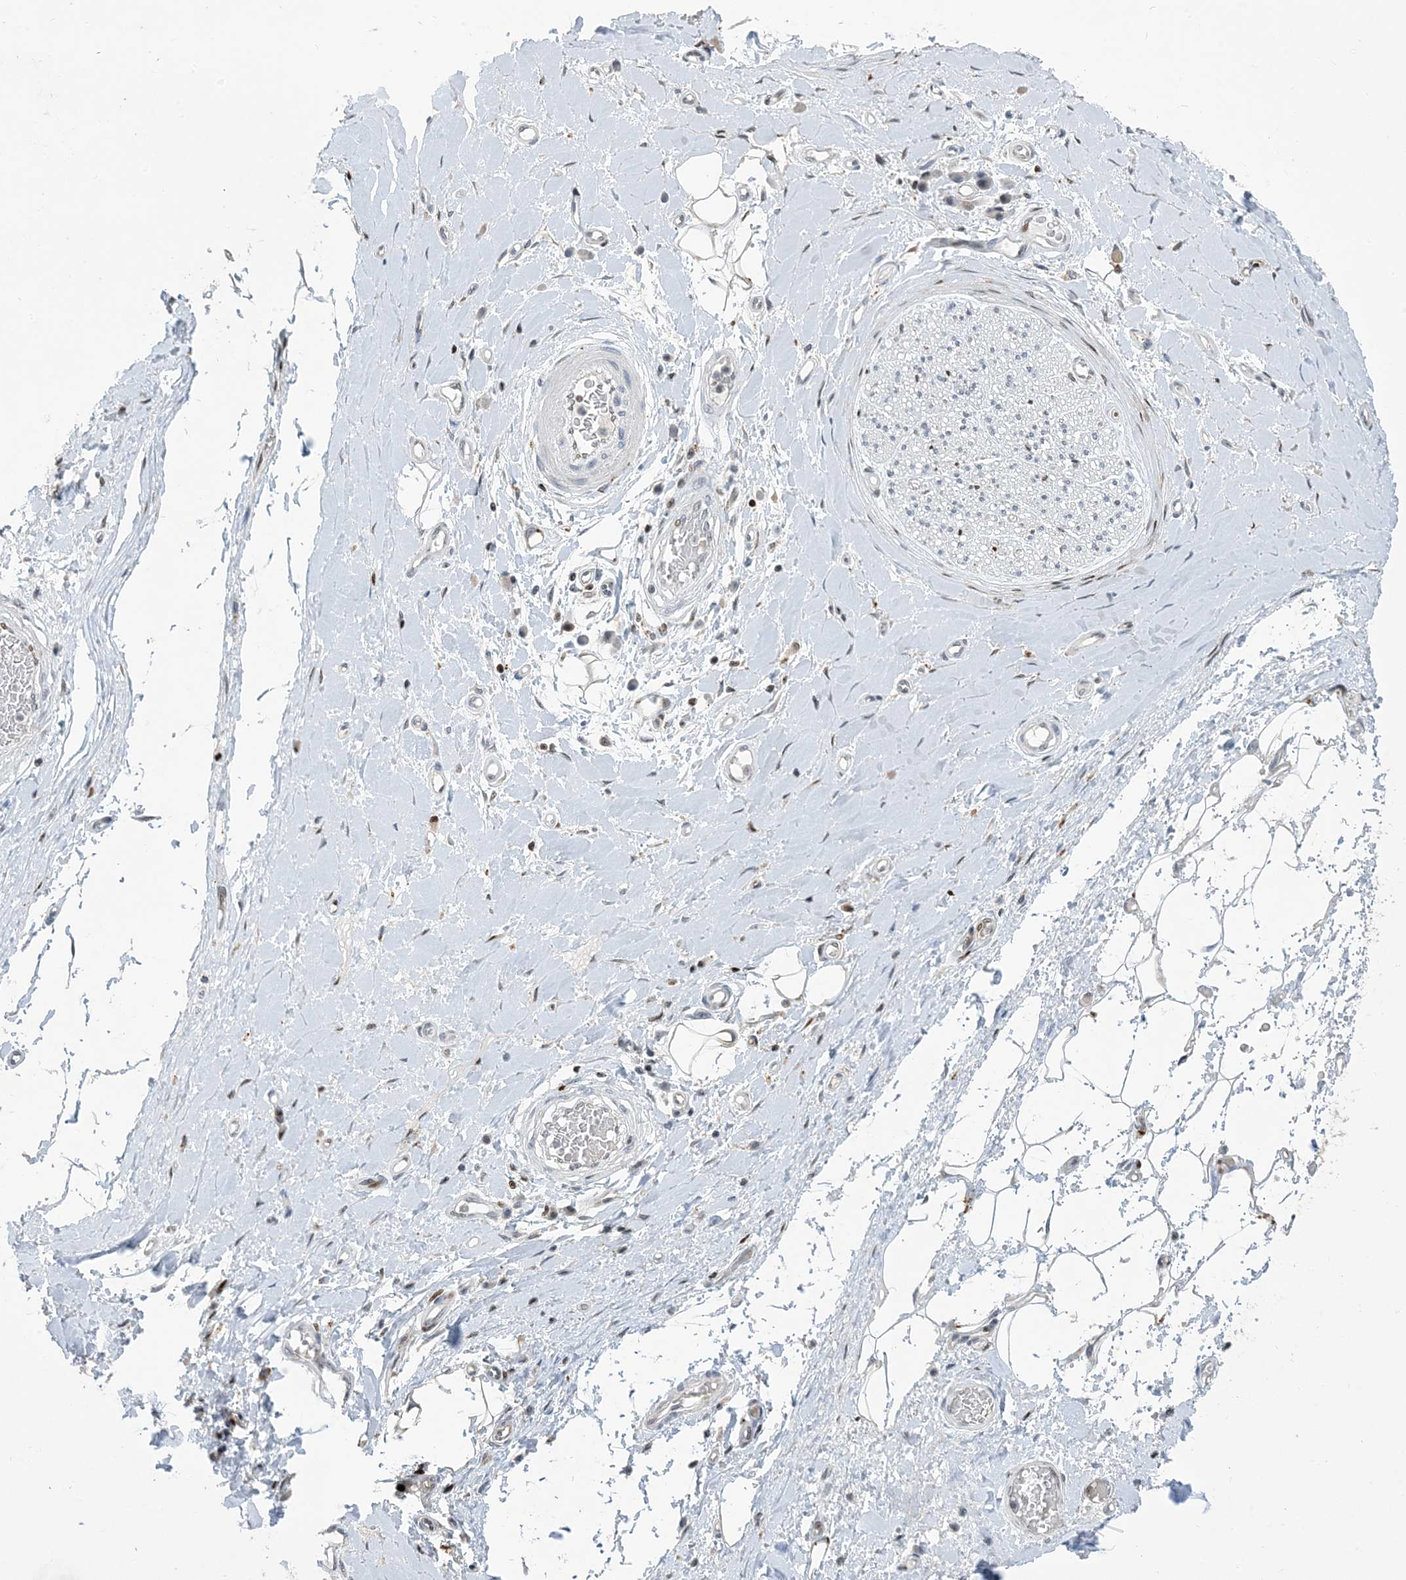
{"staining": {"intensity": "negative", "quantity": "none", "location": "none"}, "tissue": "adipose tissue", "cell_type": "Adipocytes", "image_type": "normal", "snomed": [{"axis": "morphology", "description": "Normal tissue, NOS"}, {"axis": "morphology", "description": "Adenocarcinoma, NOS"}, {"axis": "topography", "description": "Esophagus"}, {"axis": "topography", "description": "Stomach, upper"}, {"axis": "topography", "description": "Peripheral nerve tissue"}], "caption": "This is a micrograph of immunohistochemistry (IHC) staining of unremarkable adipose tissue, which shows no positivity in adipocytes.", "gene": "SLC25A53", "patient": {"sex": "male", "age": 62}}